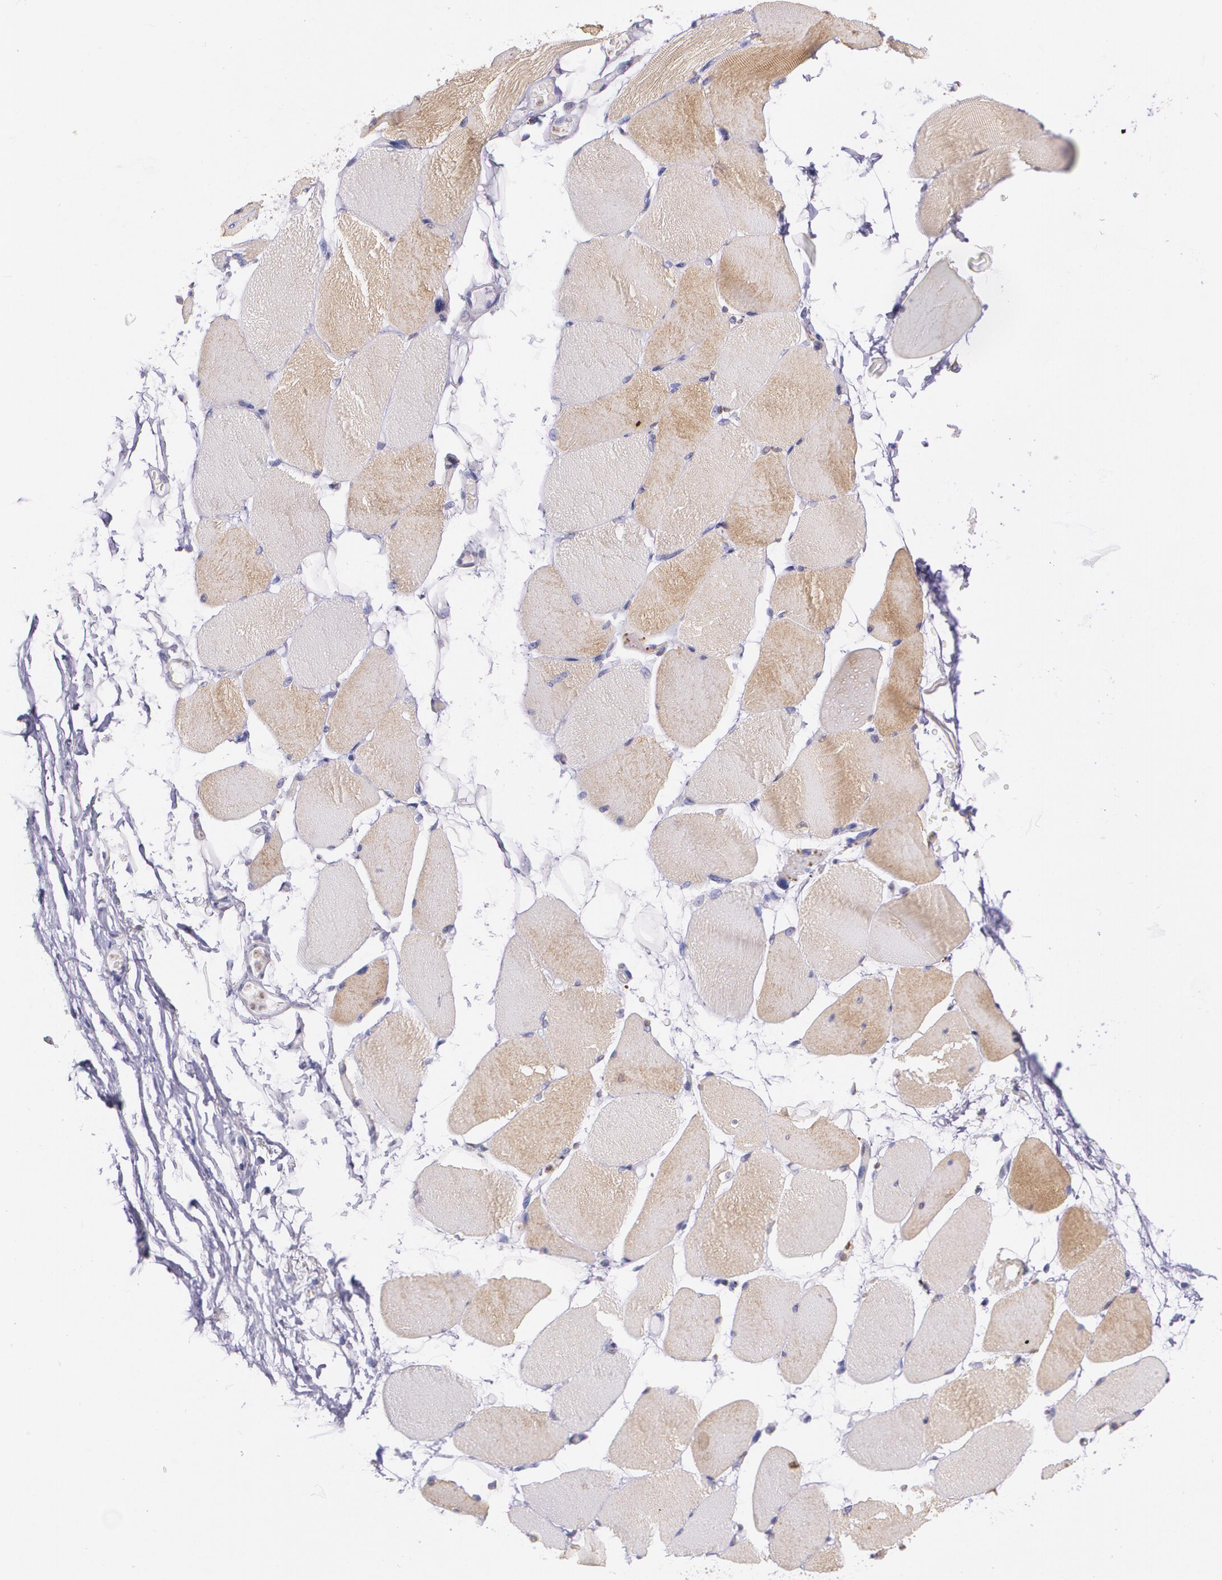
{"staining": {"intensity": "moderate", "quantity": "25%-75%", "location": "cytoplasmic/membranous"}, "tissue": "skeletal muscle", "cell_type": "Myocytes", "image_type": "normal", "snomed": [{"axis": "morphology", "description": "Normal tissue, NOS"}, {"axis": "topography", "description": "Skeletal muscle"}, {"axis": "topography", "description": "Parathyroid gland"}], "caption": "Immunohistochemistry image of normal human skeletal muscle stained for a protein (brown), which displays medium levels of moderate cytoplasmic/membranous positivity in about 25%-75% of myocytes.", "gene": "RTN1", "patient": {"sex": "female", "age": 37}}